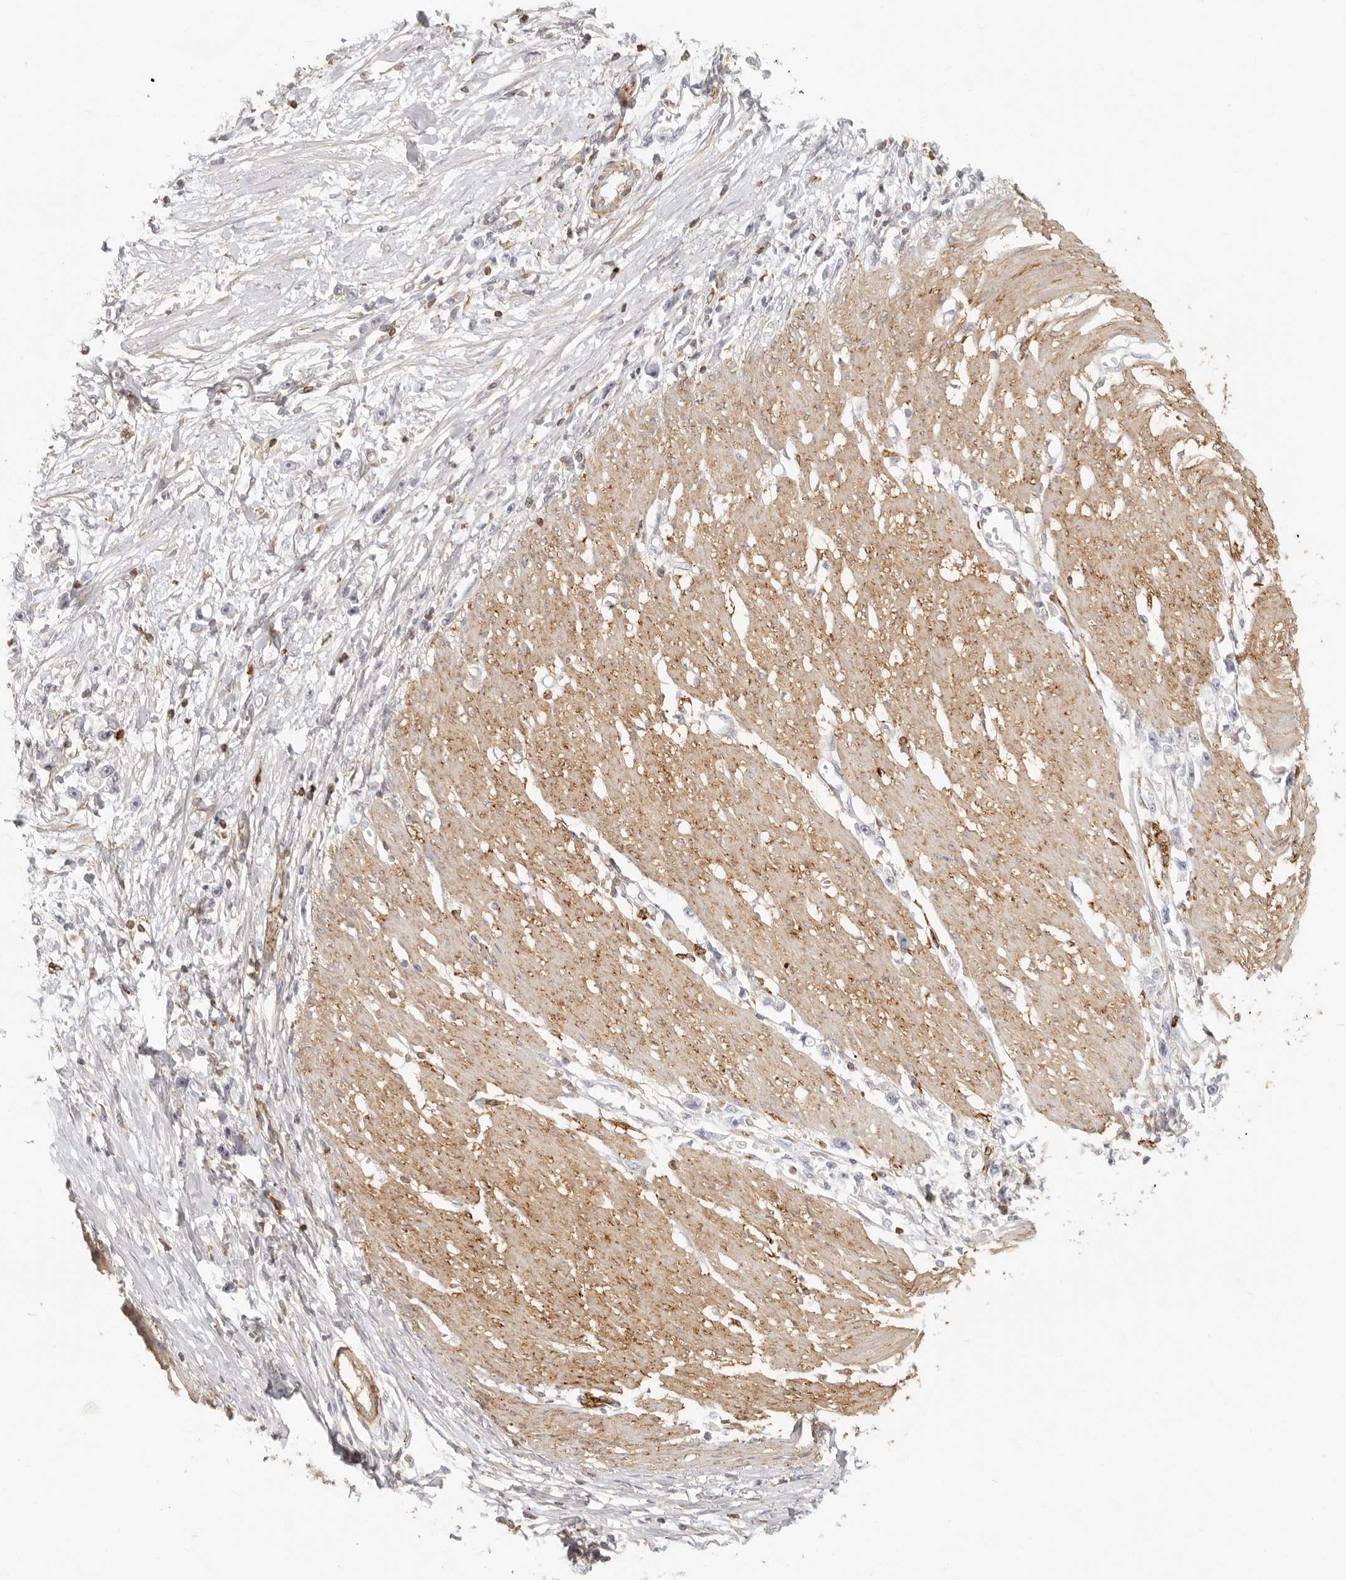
{"staining": {"intensity": "negative", "quantity": "none", "location": "none"}, "tissue": "stomach cancer", "cell_type": "Tumor cells", "image_type": "cancer", "snomed": [{"axis": "morphology", "description": "Adenocarcinoma, NOS"}, {"axis": "topography", "description": "Stomach"}], "caption": "An image of human stomach cancer (adenocarcinoma) is negative for staining in tumor cells.", "gene": "NIBAN1", "patient": {"sex": "female", "age": 59}}